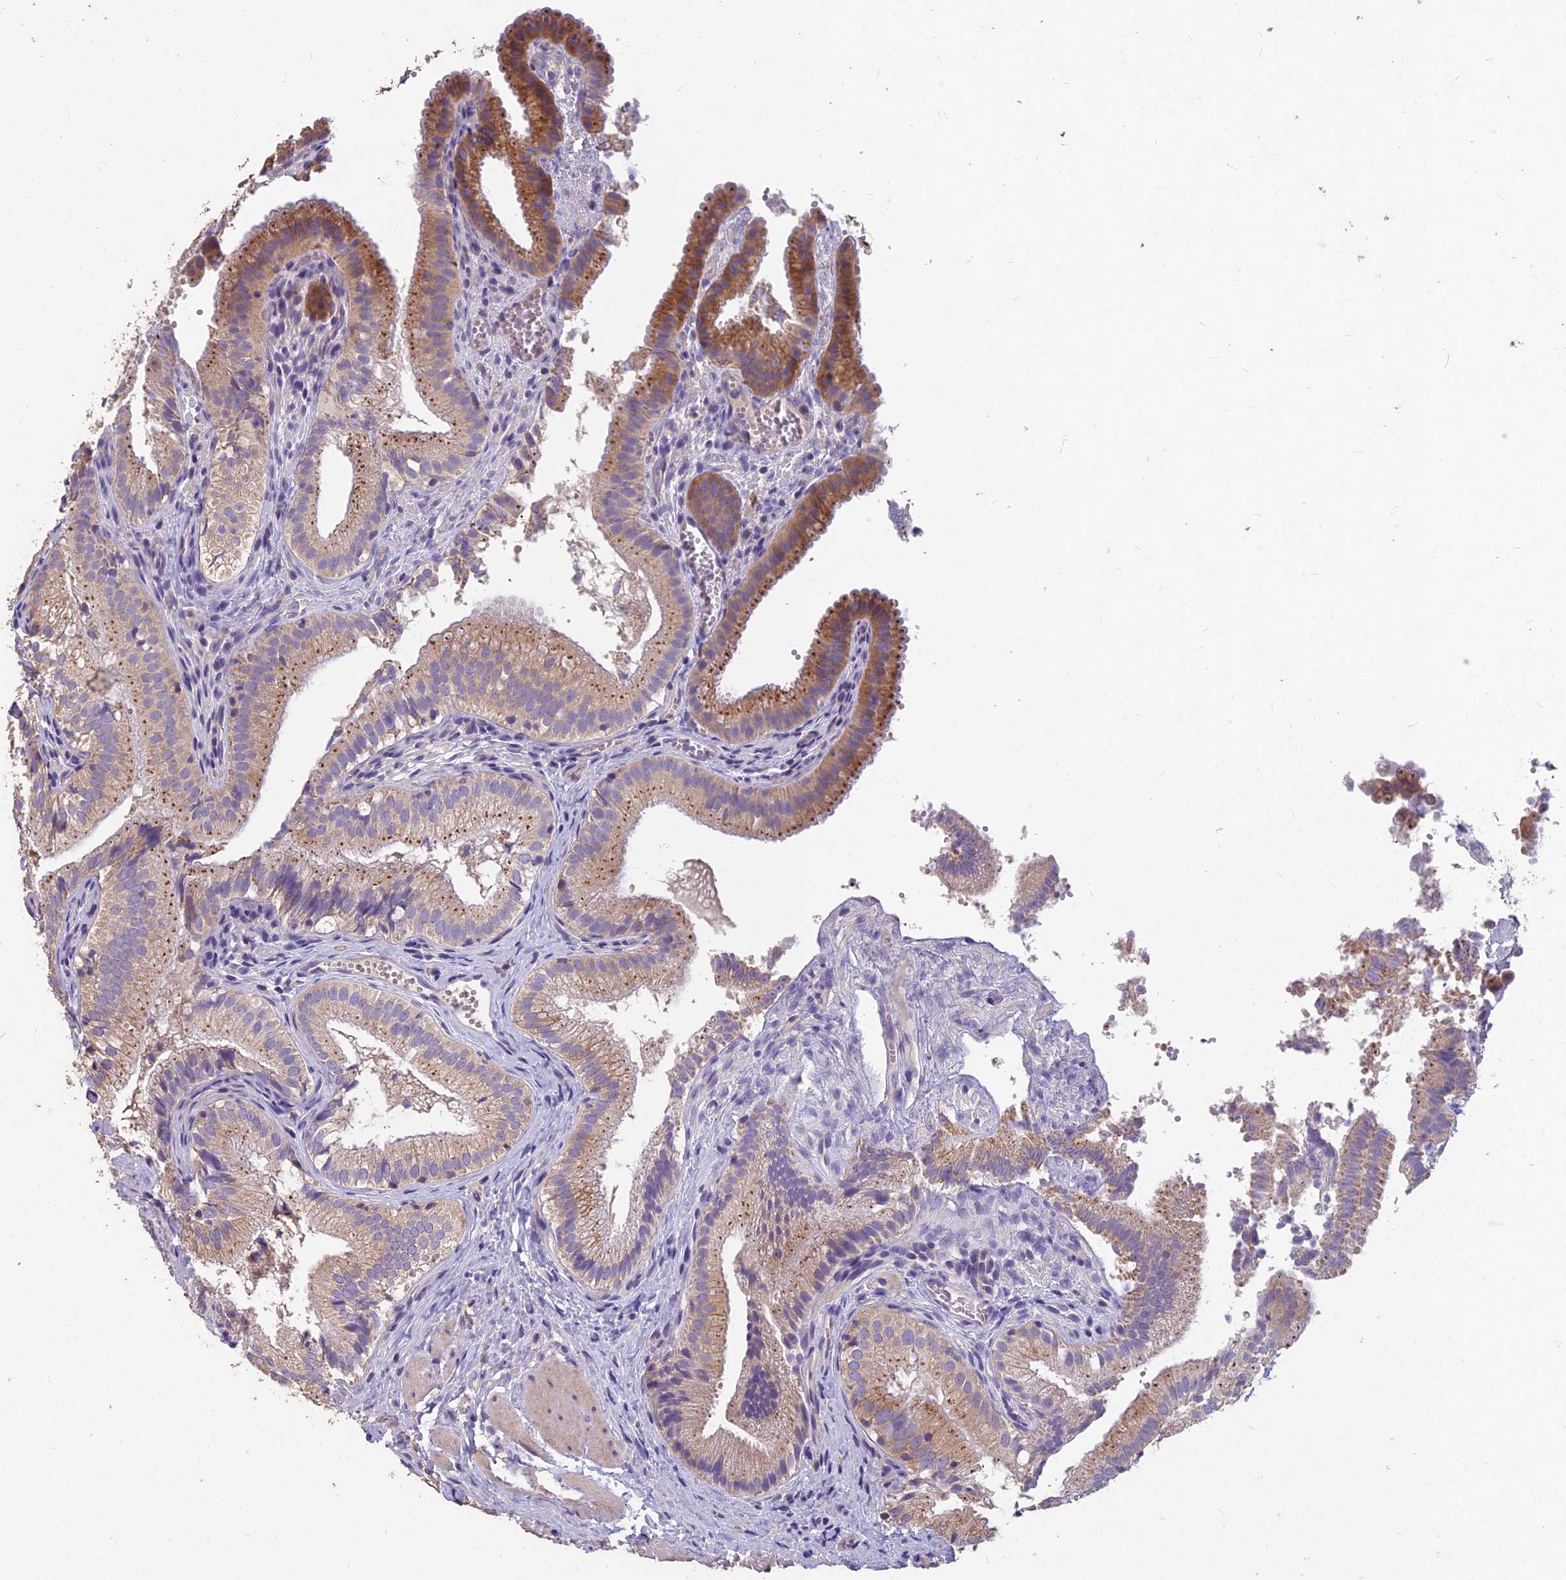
{"staining": {"intensity": "moderate", "quantity": ">75%", "location": "cytoplasmic/membranous"}, "tissue": "gallbladder", "cell_type": "Glandular cells", "image_type": "normal", "snomed": [{"axis": "morphology", "description": "Normal tissue, NOS"}, {"axis": "topography", "description": "Gallbladder"}], "caption": "Gallbladder stained for a protein exhibits moderate cytoplasmic/membranous positivity in glandular cells. (Stains: DAB (3,3'-diaminobenzidine) in brown, nuclei in blue, Microscopy: brightfield microscopy at high magnification).", "gene": "CEACAM16", "patient": {"sex": "female", "age": 30}}